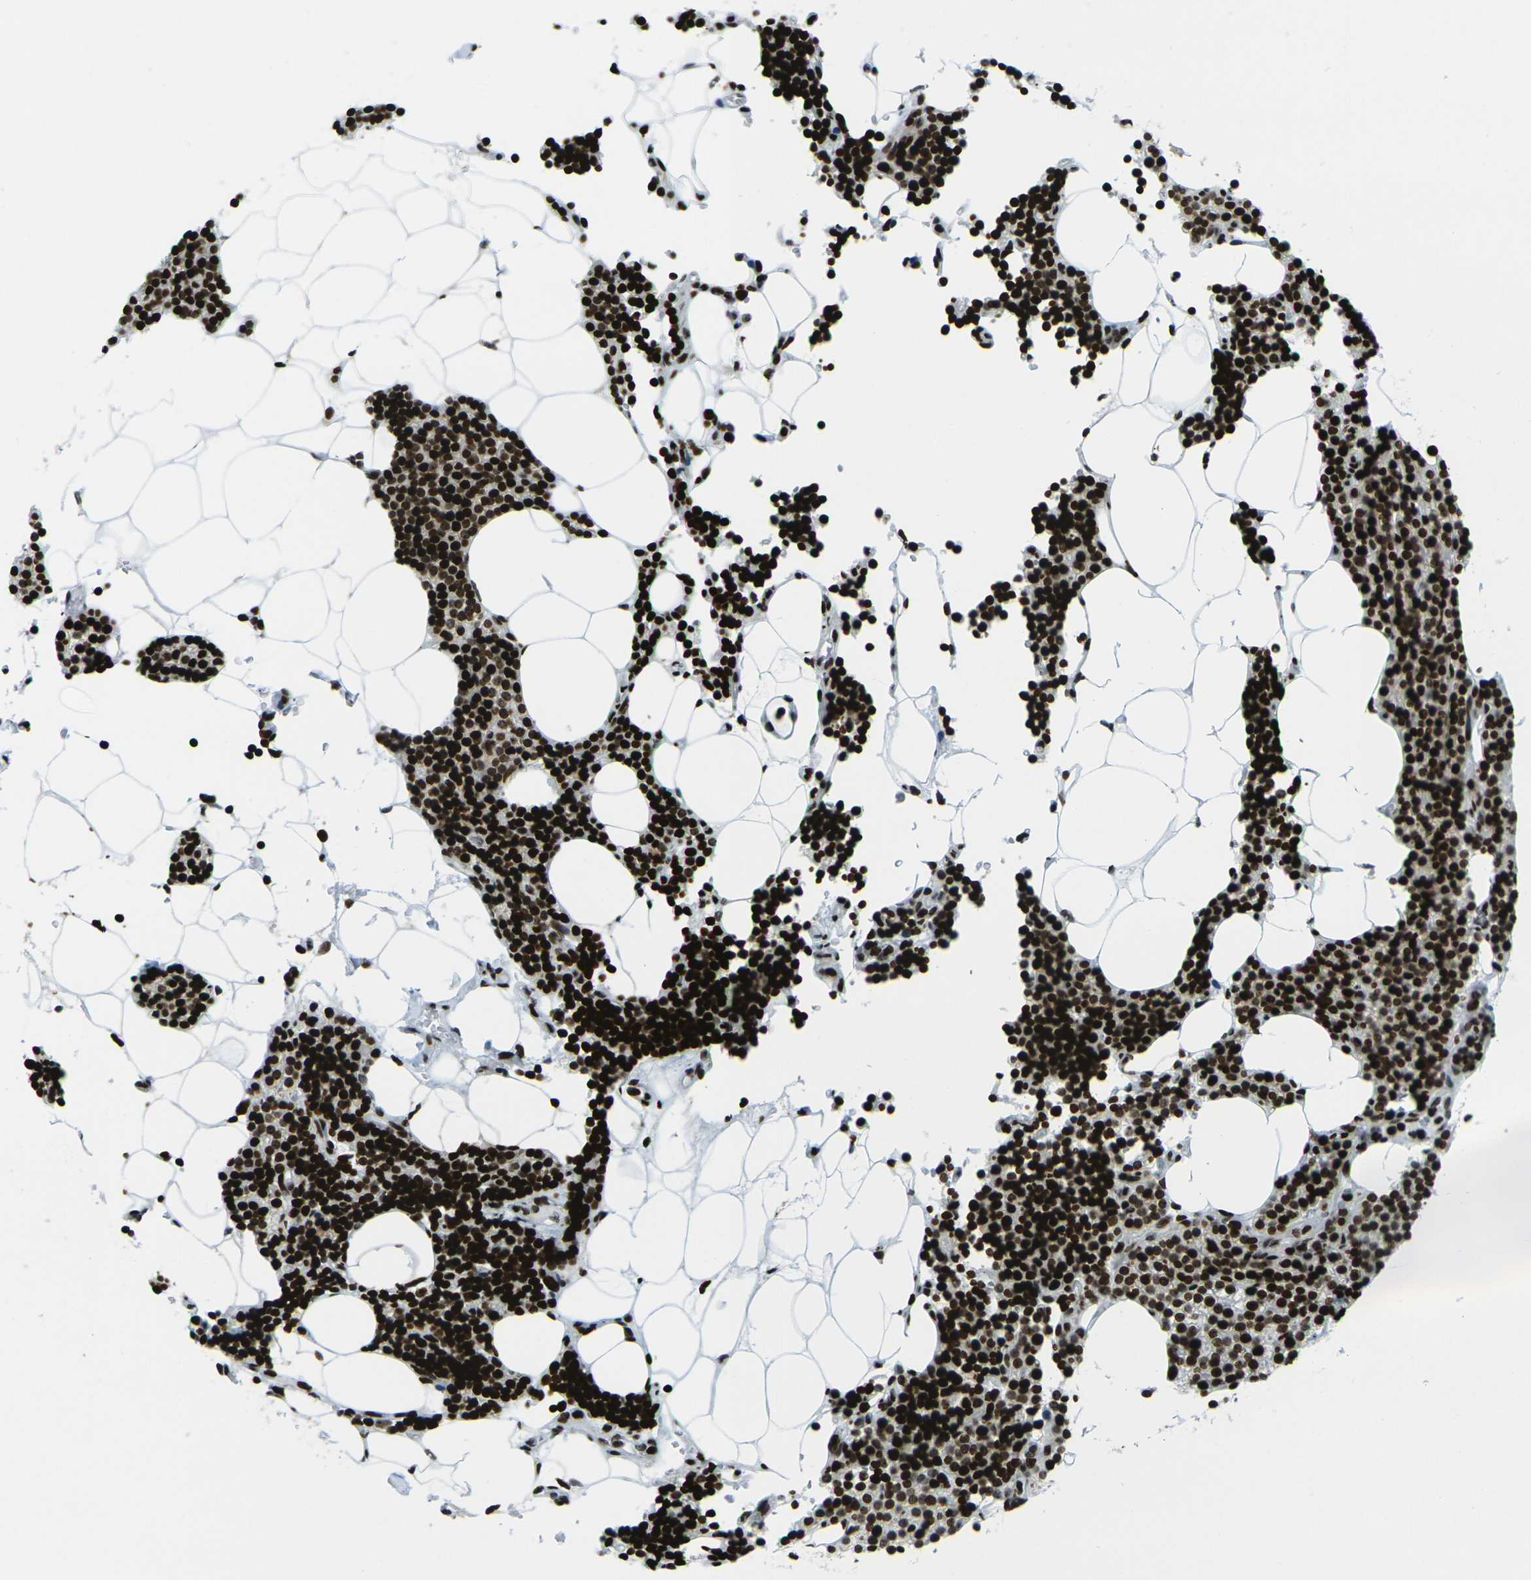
{"staining": {"intensity": "strong", "quantity": ">75%", "location": "nuclear"}, "tissue": "parathyroid gland", "cell_type": "Glandular cells", "image_type": "normal", "snomed": [{"axis": "morphology", "description": "Normal tissue, NOS"}, {"axis": "morphology", "description": "Adenoma, NOS"}, {"axis": "topography", "description": "Parathyroid gland"}], "caption": "This micrograph displays IHC staining of unremarkable parathyroid gland, with high strong nuclear expression in approximately >75% of glandular cells.", "gene": "H3", "patient": {"sex": "female", "age": 70}}